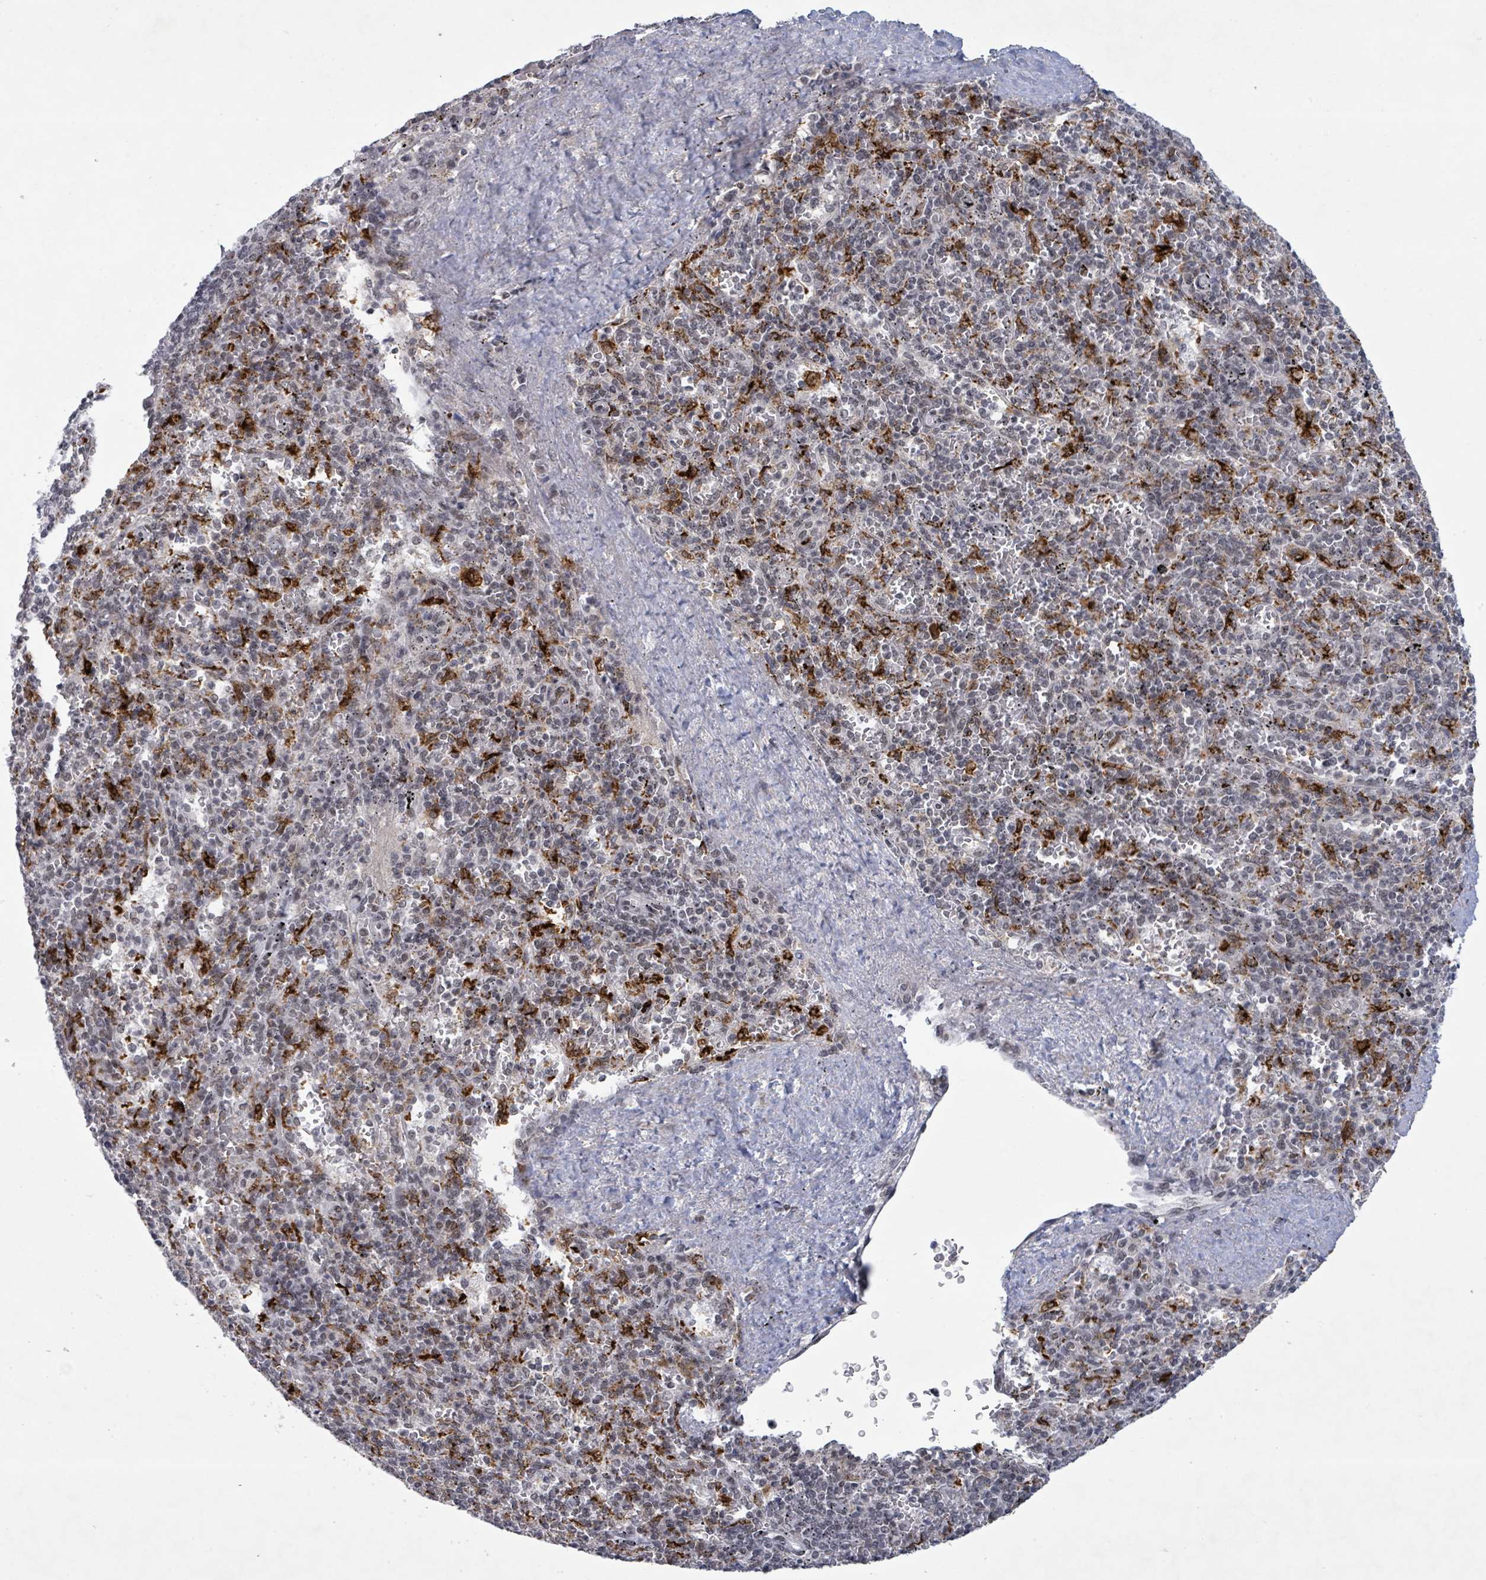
{"staining": {"intensity": "strong", "quantity": "<25%", "location": "cytoplasmic/membranous"}, "tissue": "spleen", "cell_type": "Cells in red pulp", "image_type": "normal", "snomed": [{"axis": "morphology", "description": "Normal tissue, NOS"}, {"axis": "topography", "description": "Spleen"}], "caption": "This photomicrograph displays immunohistochemistry (IHC) staining of normal human spleen, with medium strong cytoplasmic/membranous expression in approximately <25% of cells in red pulp.", "gene": "BANP", "patient": {"sex": "male", "age": 82}}